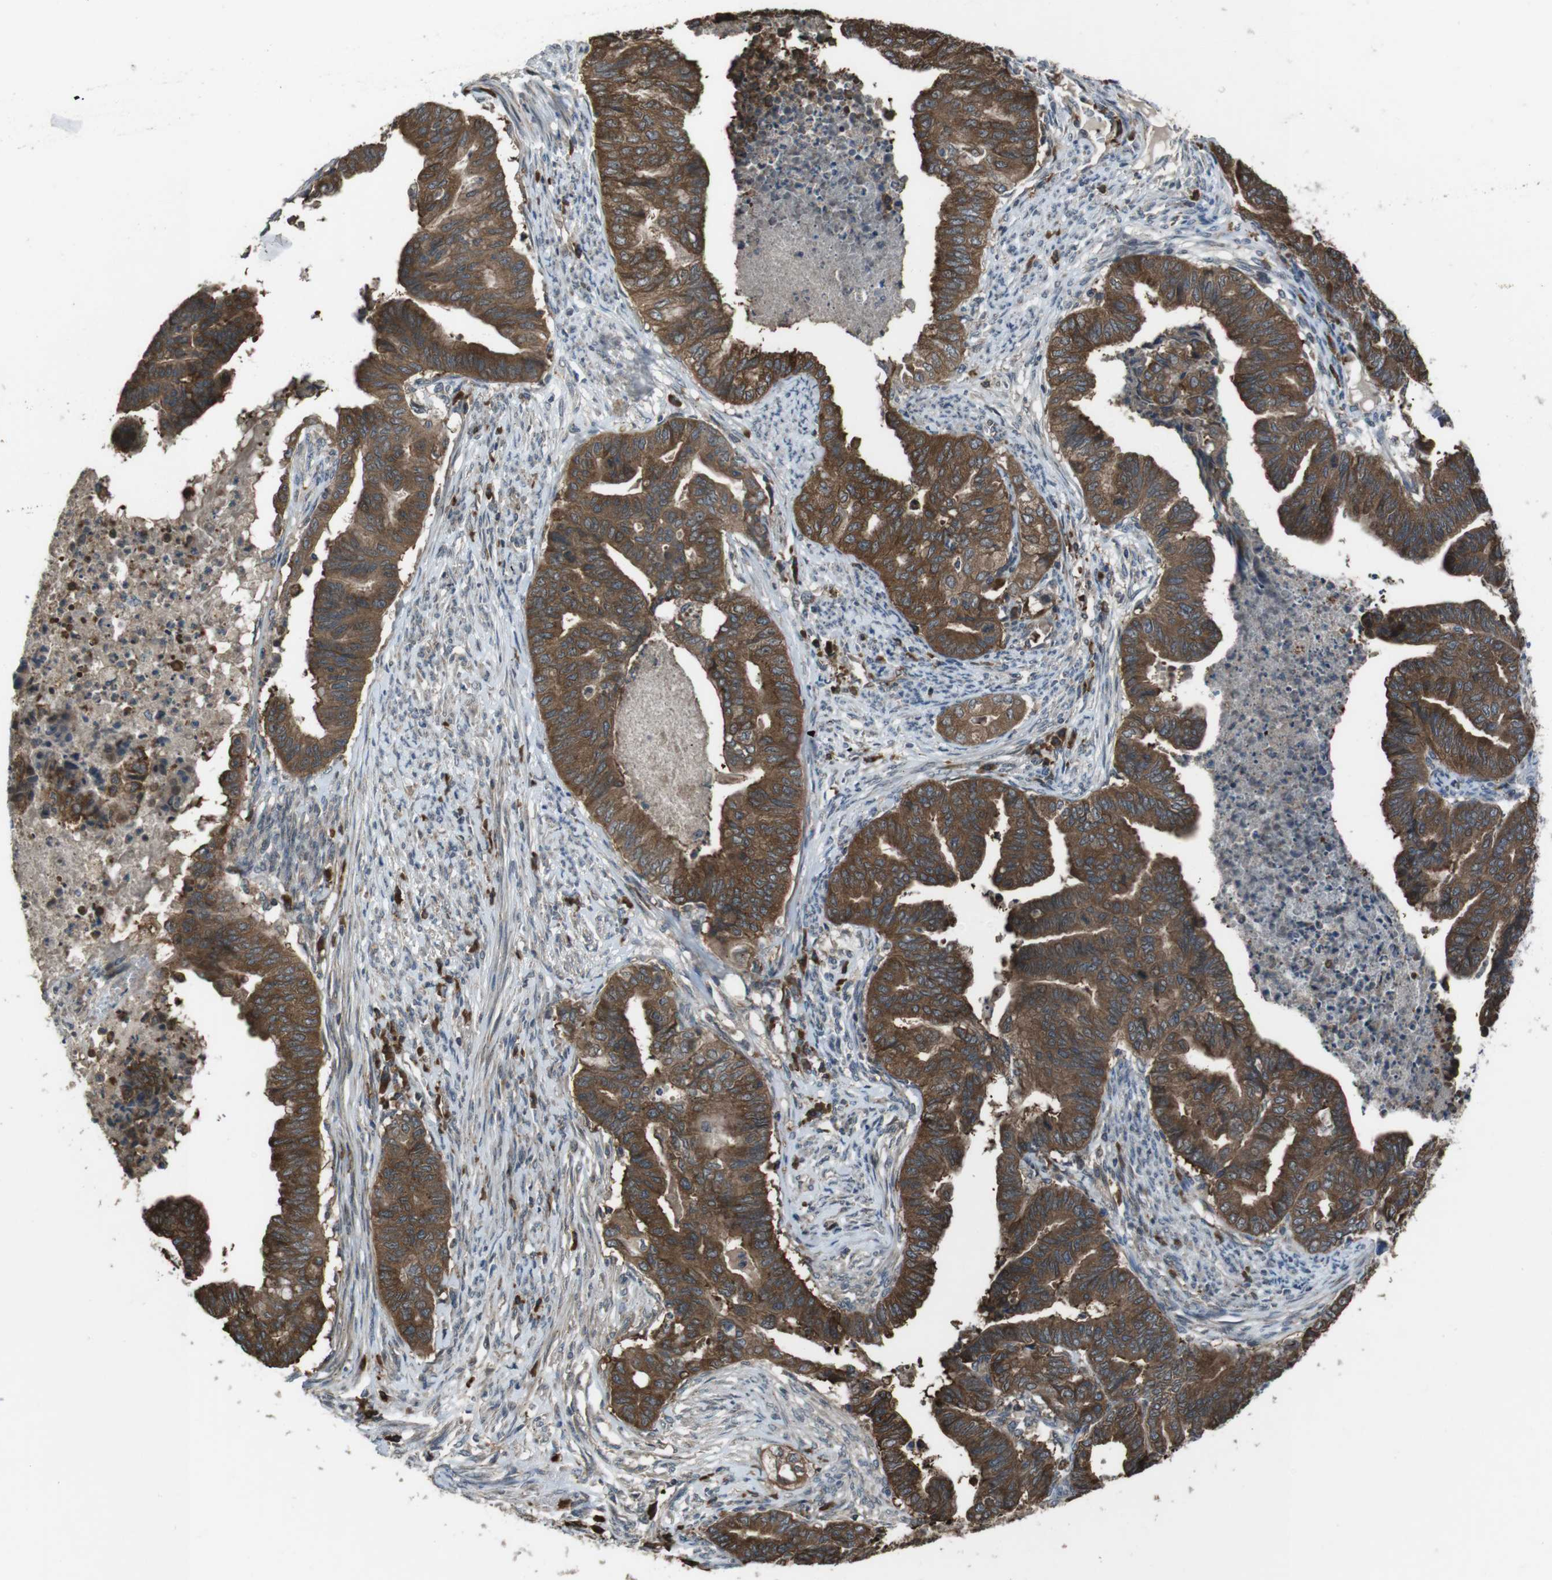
{"staining": {"intensity": "moderate", "quantity": ">75%", "location": "cytoplasmic/membranous"}, "tissue": "endometrial cancer", "cell_type": "Tumor cells", "image_type": "cancer", "snomed": [{"axis": "morphology", "description": "Adenocarcinoma, NOS"}, {"axis": "topography", "description": "Endometrium"}], "caption": "Human endometrial cancer (adenocarcinoma) stained with a protein marker exhibits moderate staining in tumor cells.", "gene": "SLC22A23", "patient": {"sex": "female", "age": 79}}